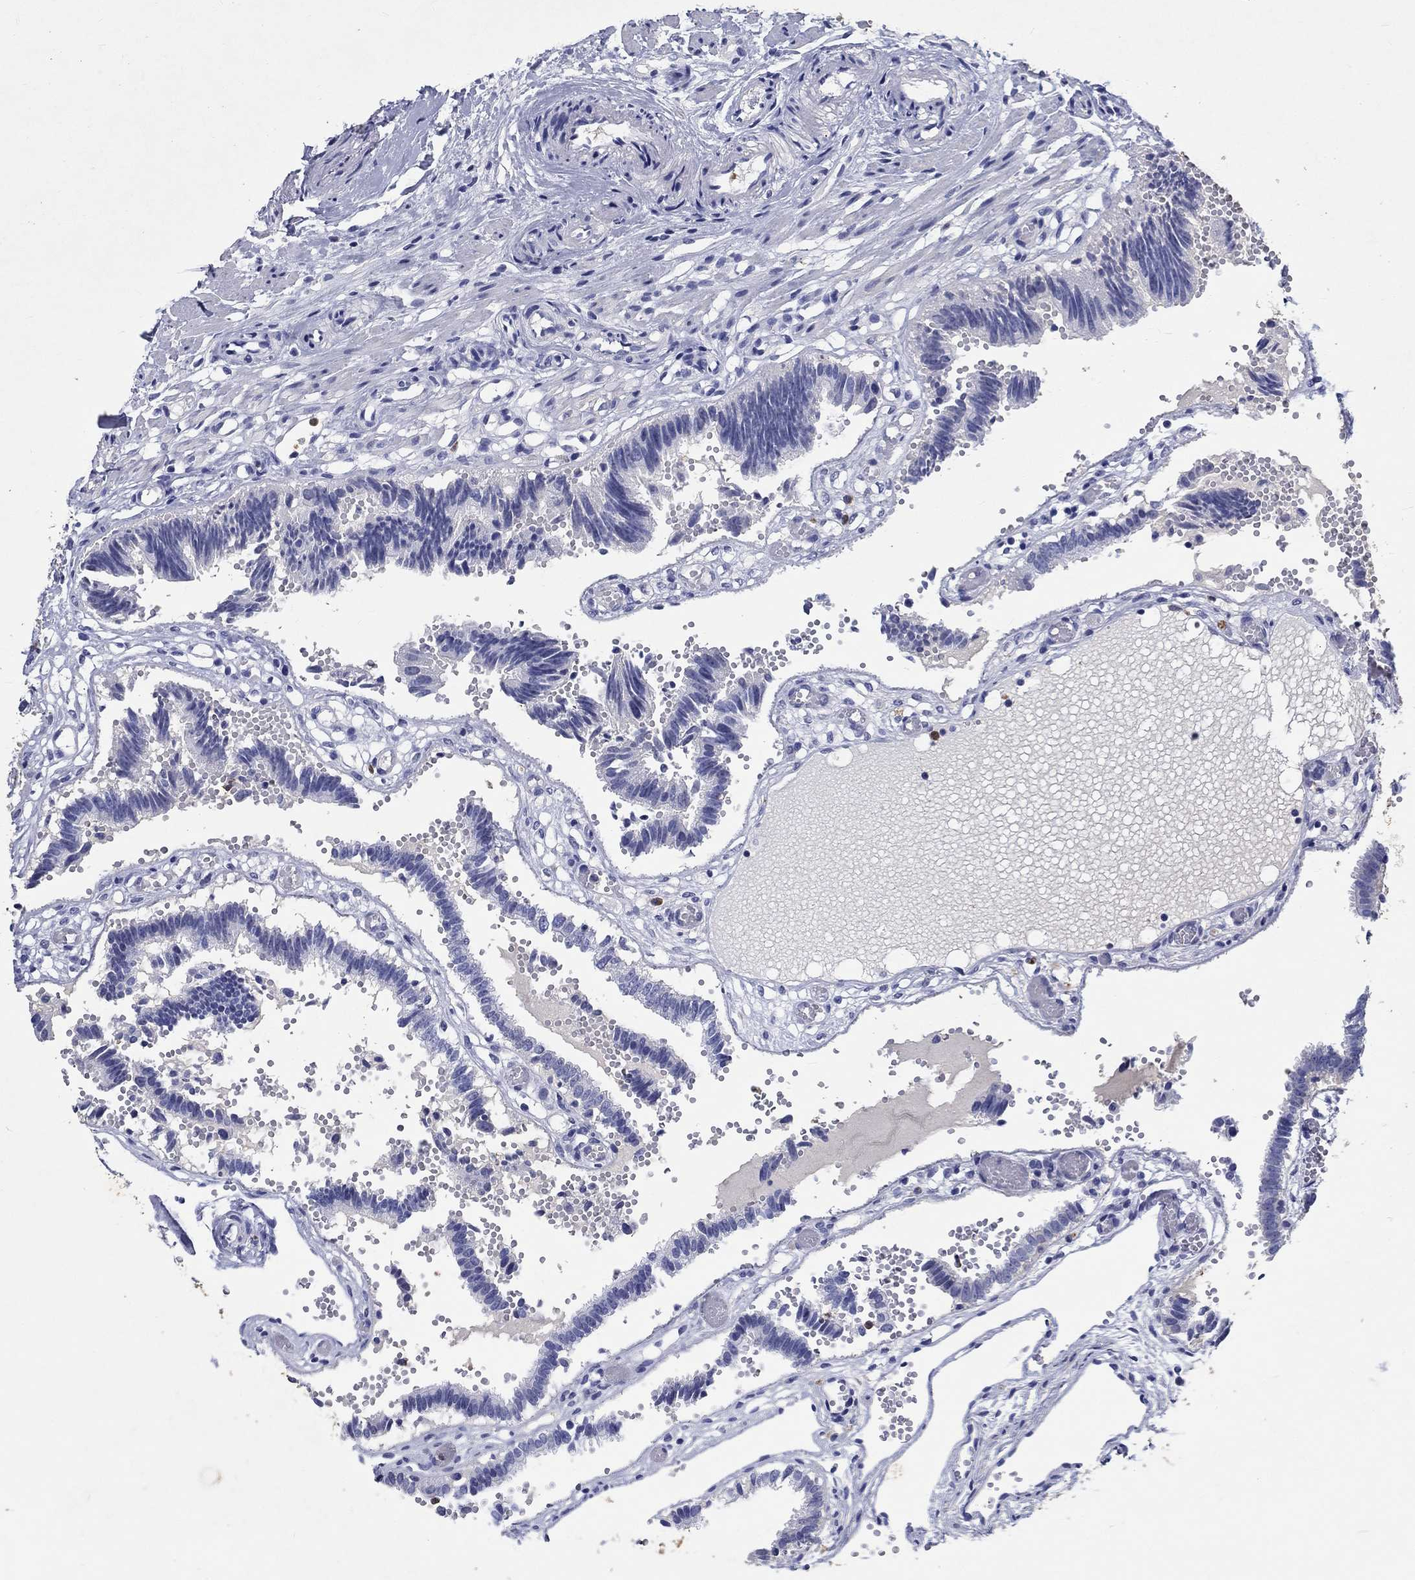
{"staining": {"intensity": "negative", "quantity": "none", "location": "none"}, "tissue": "fallopian tube", "cell_type": "Glandular cells", "image_type": "normal", "snomed": [{"axis": "morphology", "description": "Normal tissue, NOS"}, {"axis": "topography", "description": "Fallopian tube"}], "caption": "Fallopian tube was stained to show a protein in brown. There is no significant positivity in glandular cells. (DAB (3,3'-diaminobenzidine) immunohistochemistry (IHC) visualized using brightfield microscopy, high magnification).", "gene": "EPX", "patient": {"sex": "female", "age": 37}}